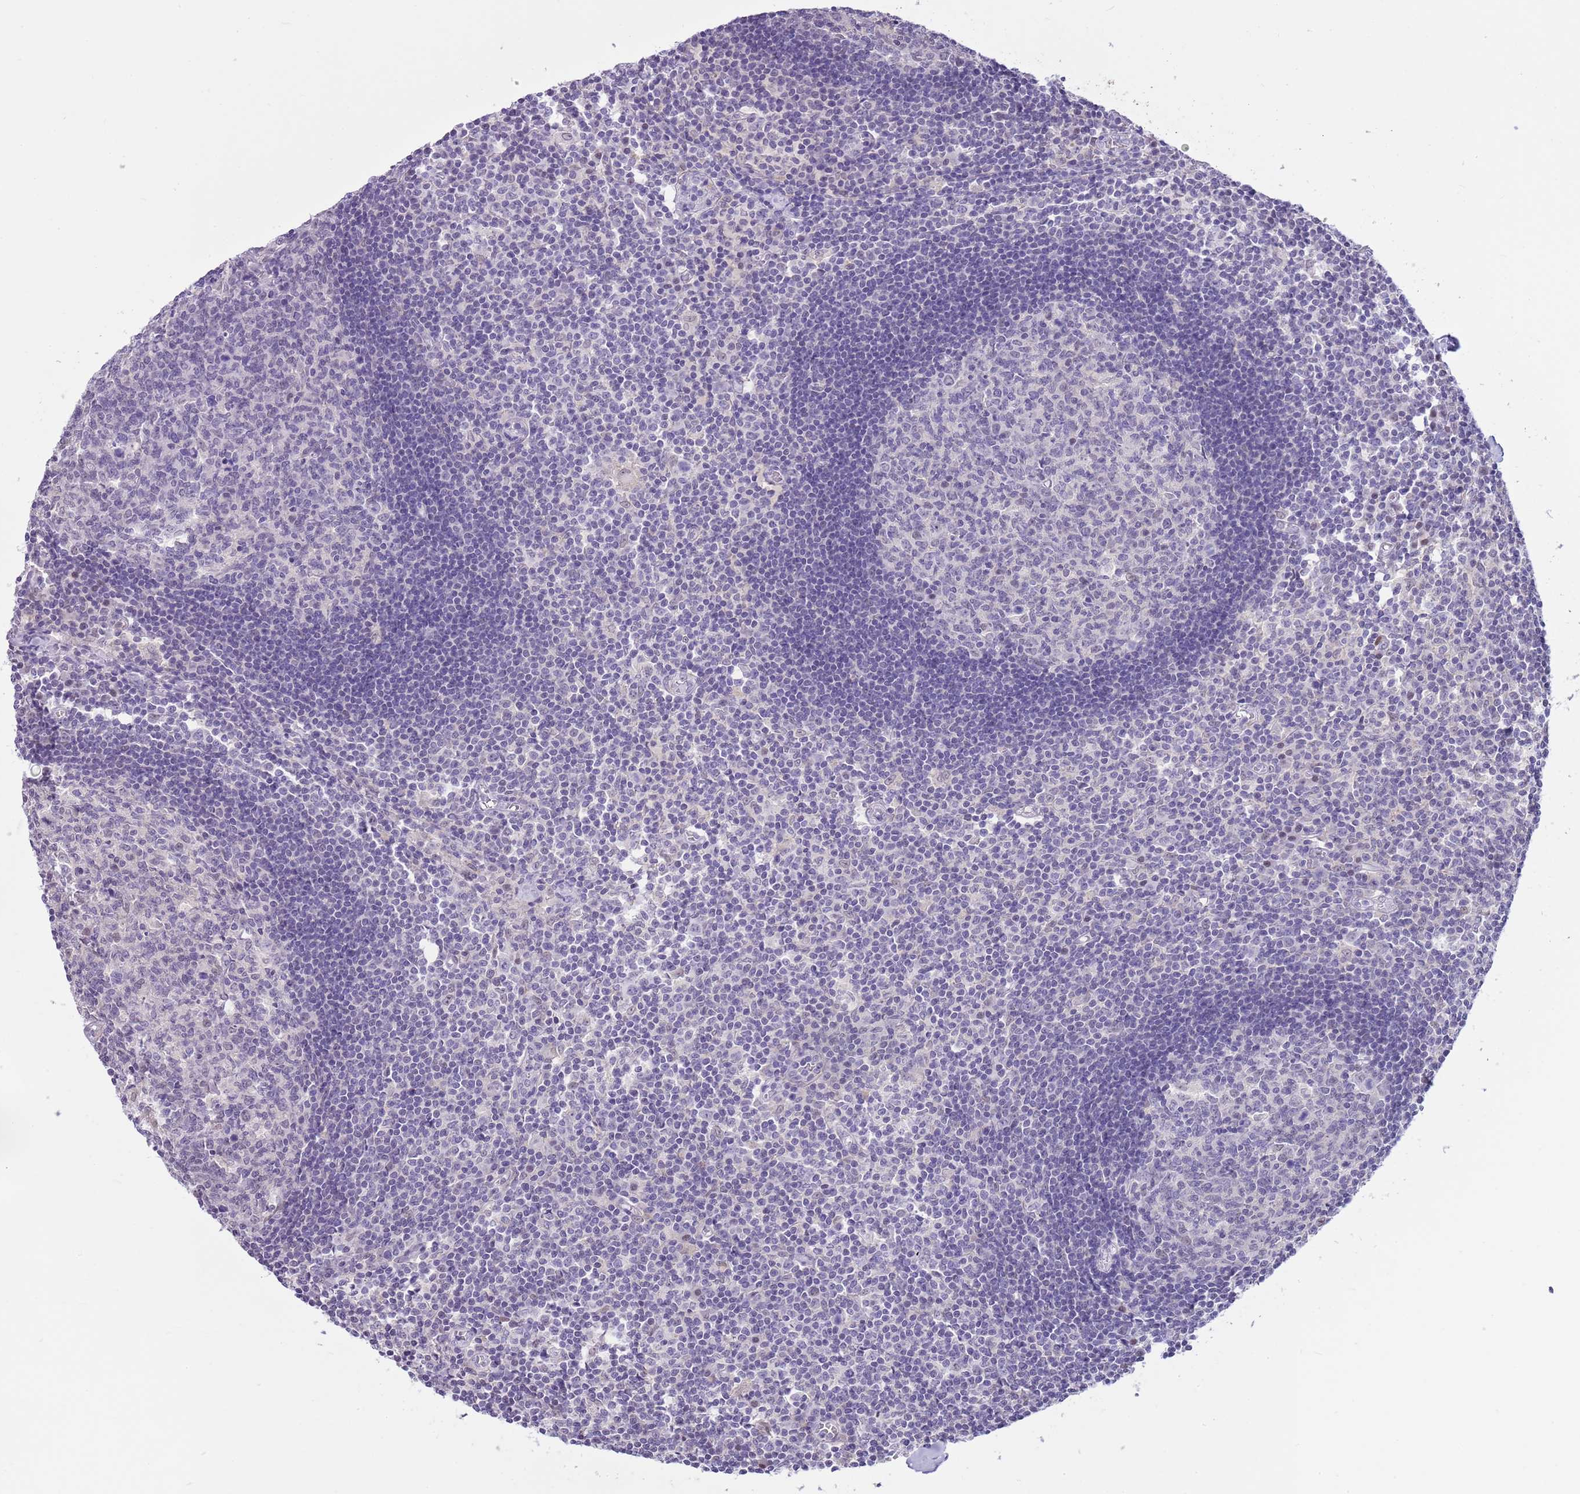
{"staining": {"intensity": "negative", "quantity": "none", "location": "none"}, "tissue": "lymph node", "cell_type": "Germinal center cells", "image_type": "normal", "snomed": [{"axis": "morphology", "description": "Normal tissue, NOS"}, {"axis": "topography", "description": "Lymph node"}], "caption": "The IHC photomicrograph has no significant staining in germinal center cells of lymph node.", "gene": "PPP1R17", "patient": {"sex": "female", "age": 55}}